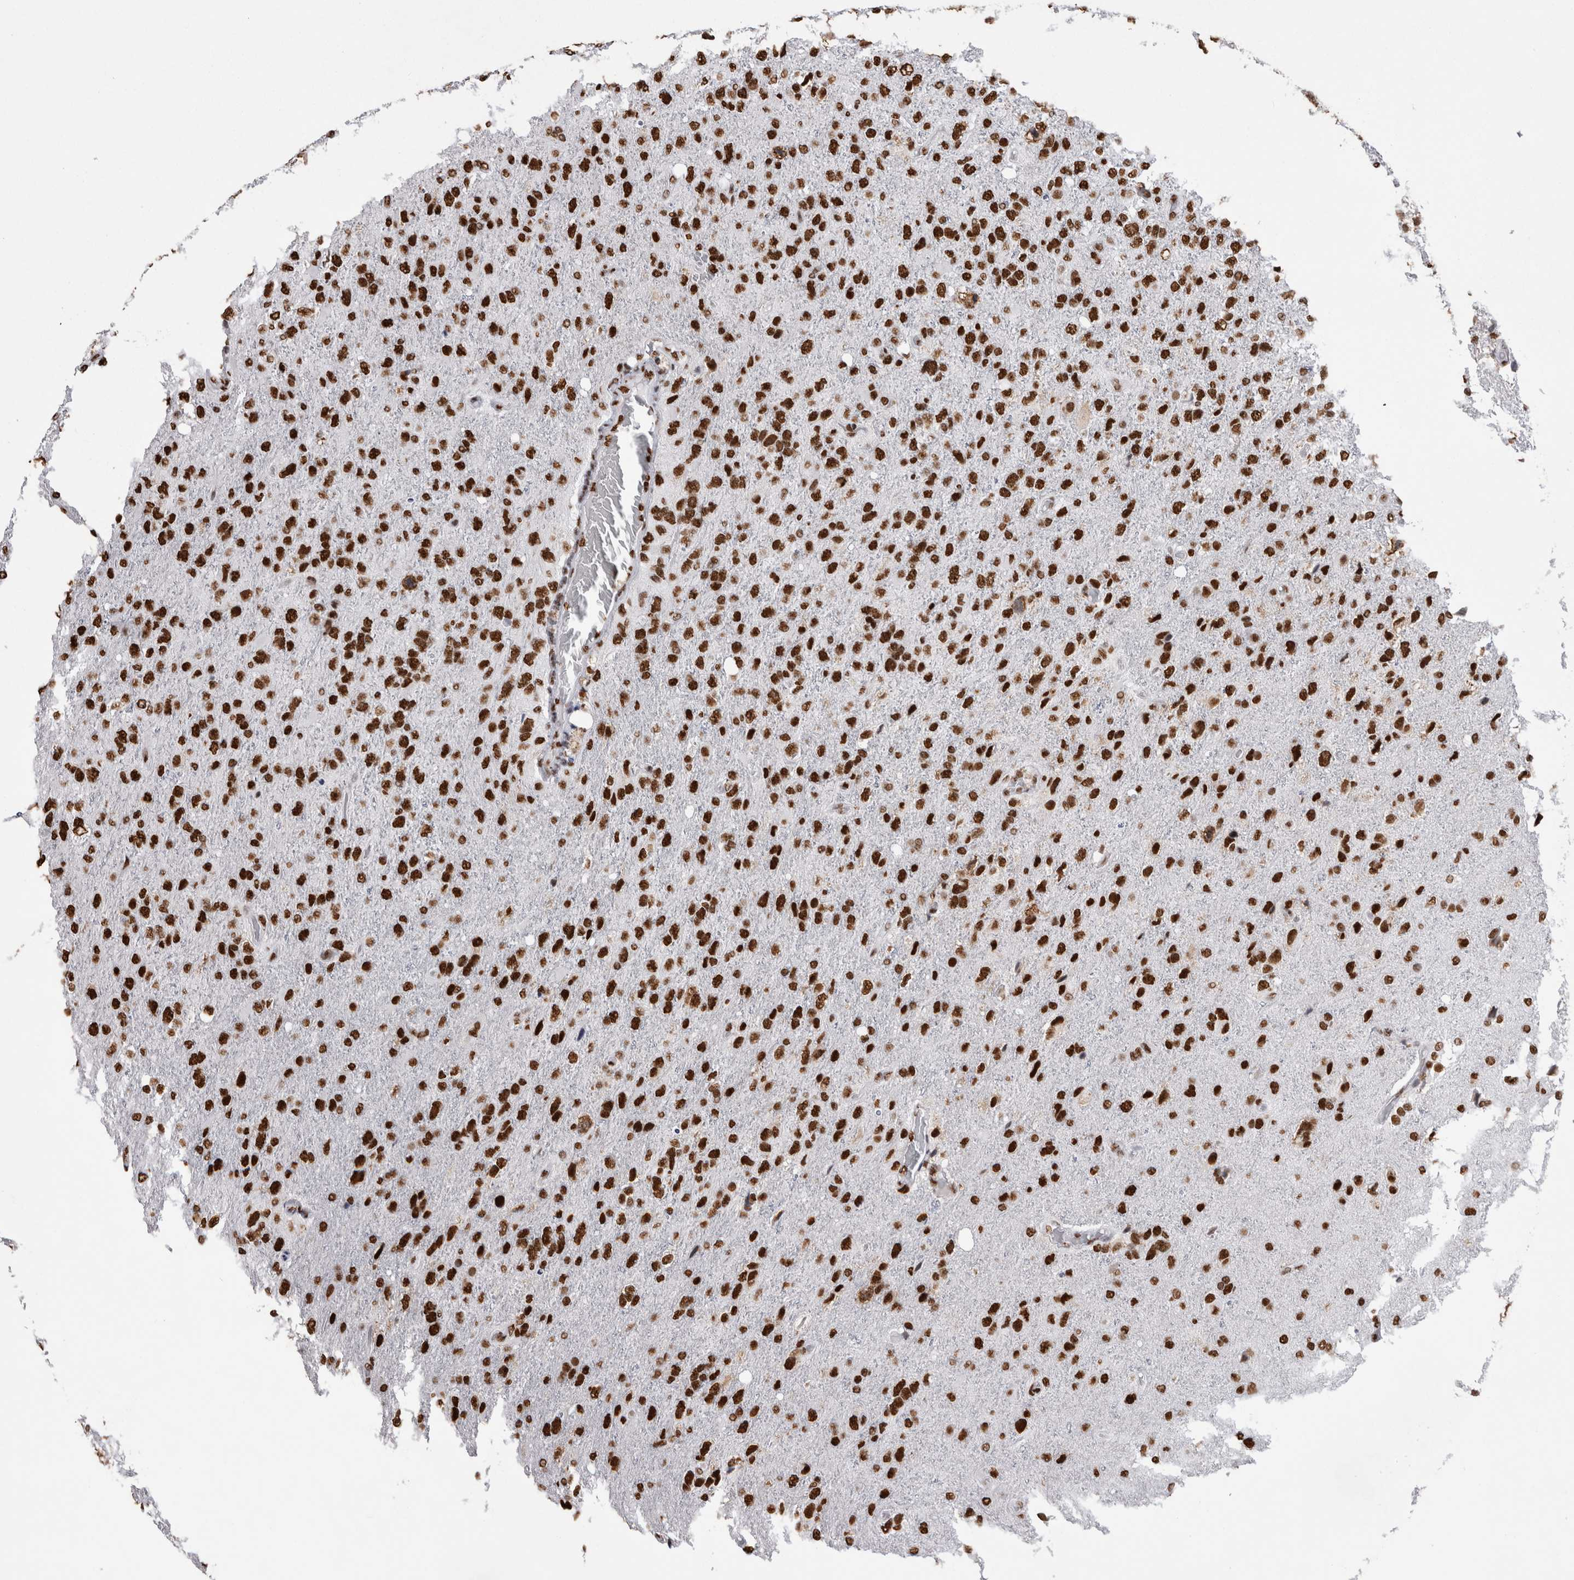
{"staining": {"intensity": "strong", "quantity": ">75%", "location": "nuclear"}, "tissue": "glioma", "cell_type": "Tumor cells", "image_type": "cancer", "snomed": [{"axis": "morphology", "description": "Glioma, malignant, High grade"}, {"axis": "topography", "description": "Brain"}], "caption": "This is an image of immunohistochemistry (IHC) staining of glioma, which shows strong positivity in the nuclear of tumor cells.", "gene": "ALPK3", "patient": {"sex": "female", "age": 58}}